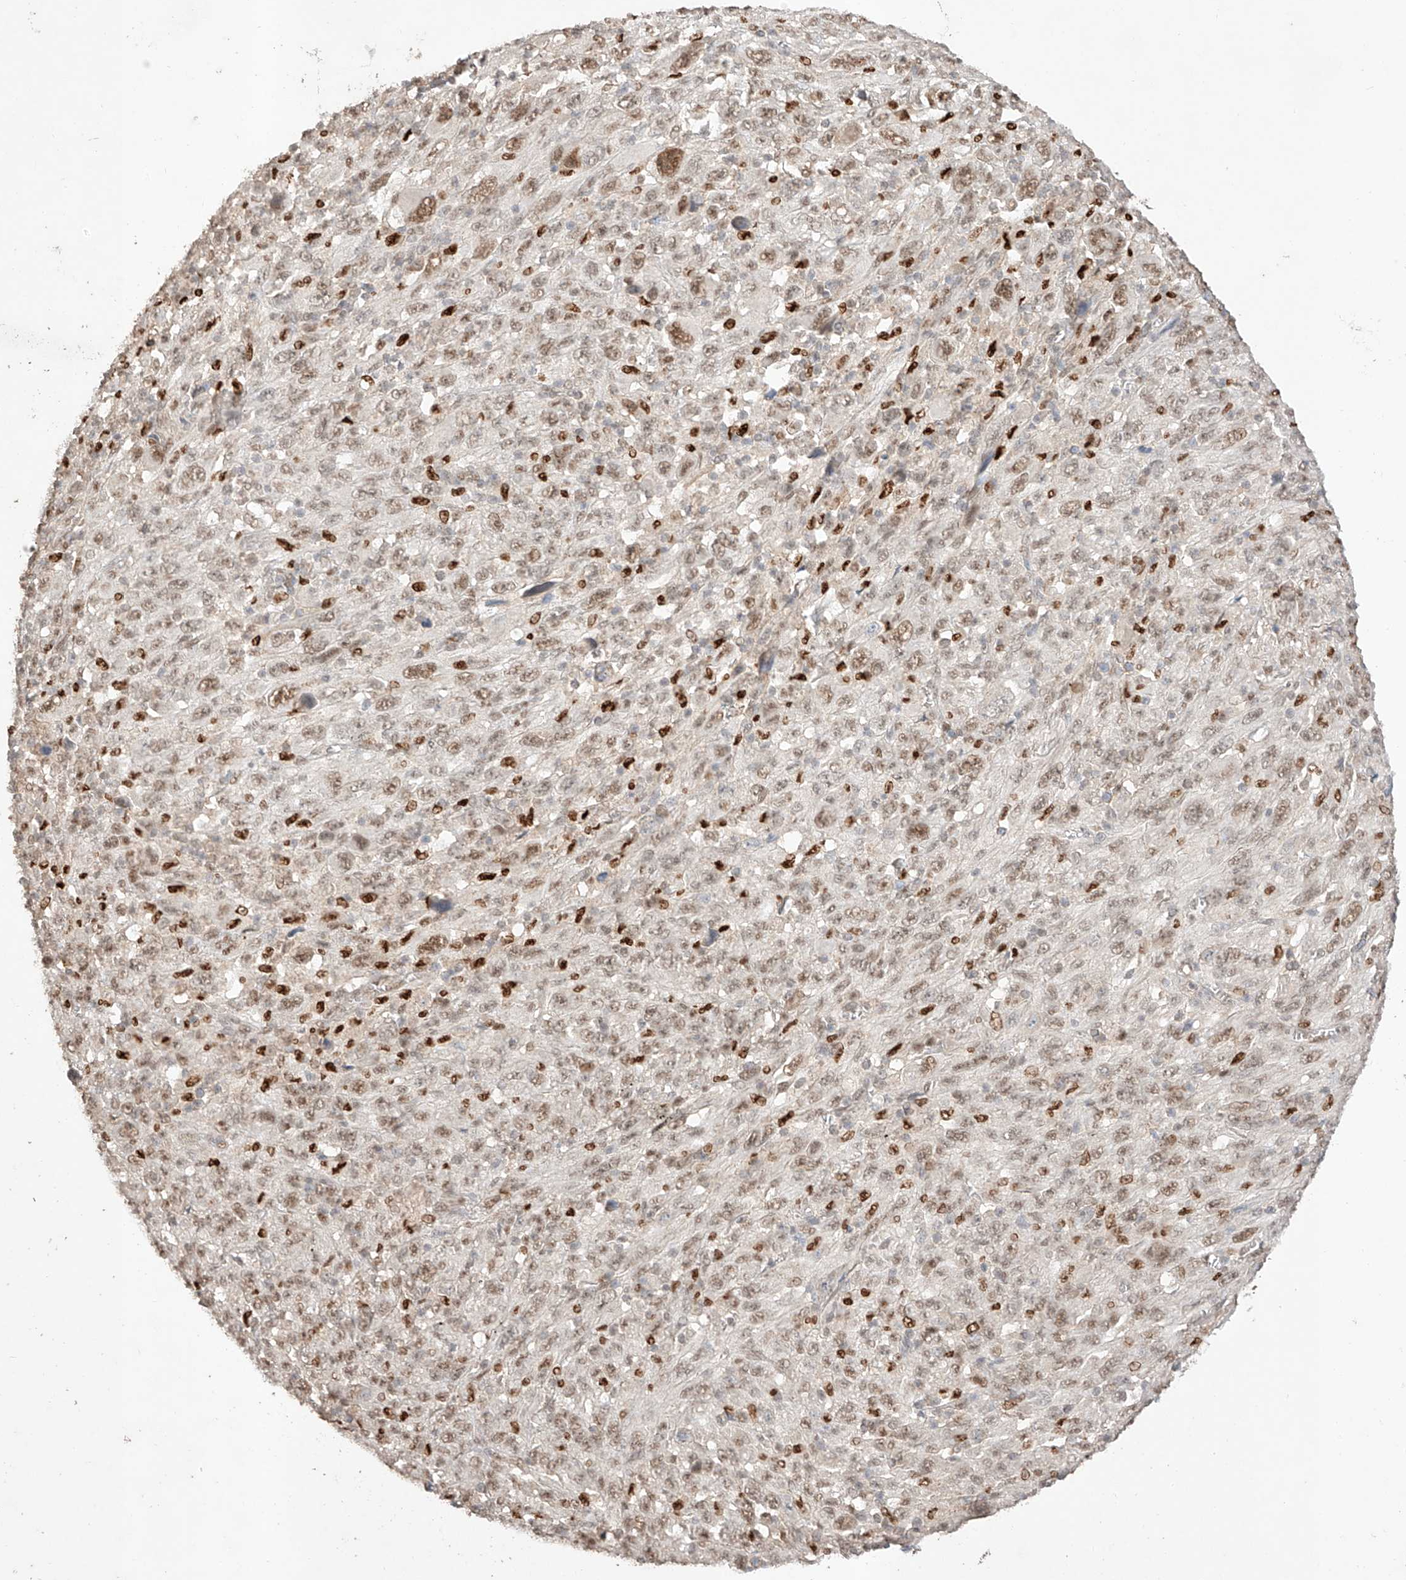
{"staining": {"intensity": "moderate", "quantity": ">75%", "location": "nuclear"}, "tissue": "melanoma", "cell_type": "Tumor cells", "image_type": "cancer", "snomed": [{"axis": "morphology", "description": "Malignant melanoma, Metastatic site"}, {"axis": "topography", "description": "Skin"}], "caption": "This is a histology image of immunohistochemistry (IHC) staining of malignant melanoma (metastatic site), which shows moderate expression in the nuclear of tumor cells.", "gene": "APIP", "patient": {"sex": "female", "age": 56}}